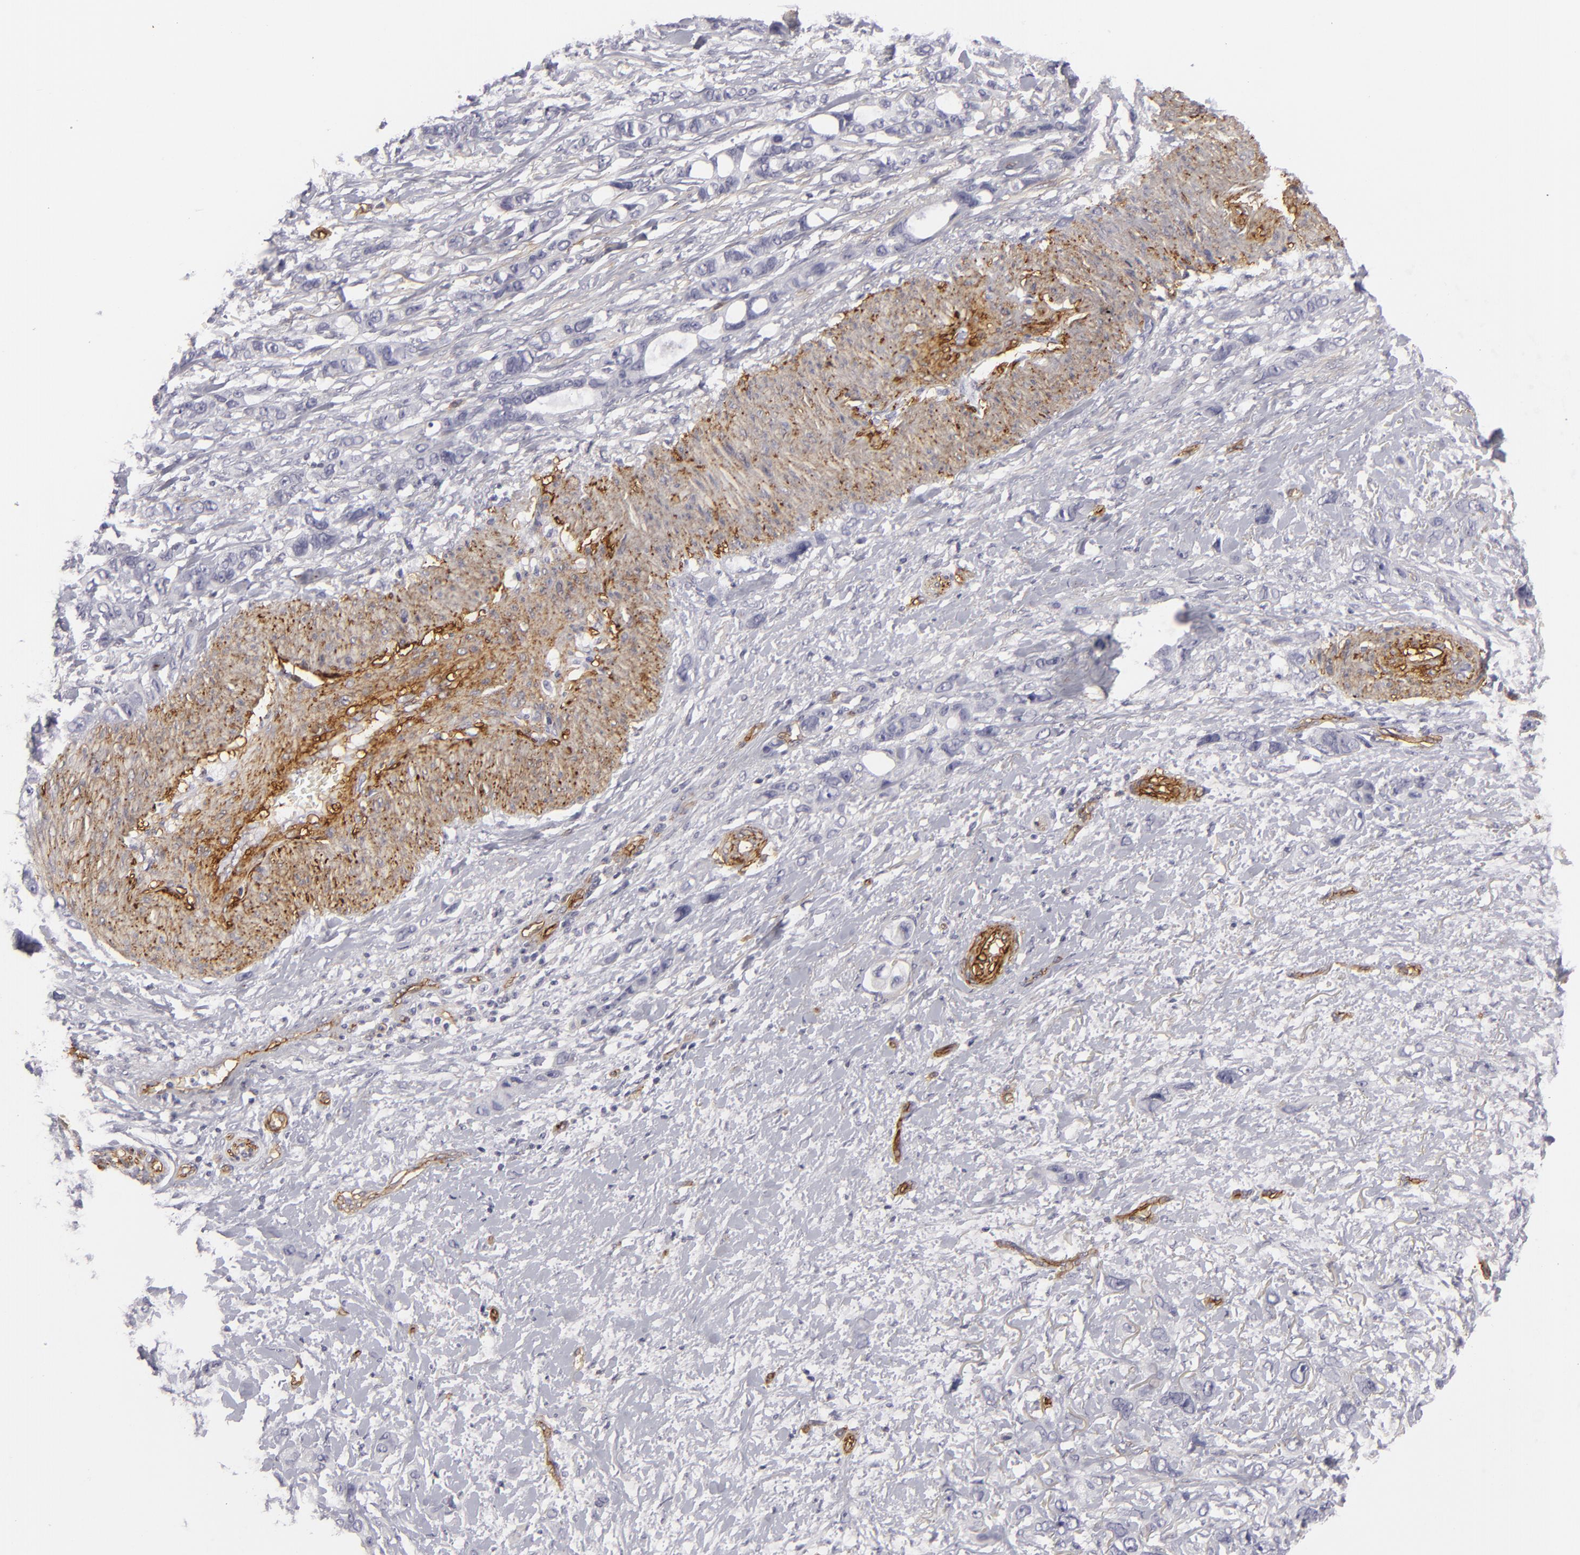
{"staining": {"intensity": "negative", "quantity": "none", "location": "none"}, "tissue": "stomach cancer", "cell_type": "Tumor cells", "image_type": "cancer", "snomed": [{"axis": "morphology", "description": "Adenocarcinoma, NOS"}, {"axis": "topography", "description": "Stomach, upper"}], "caption": "This is an immunohistochemistry (IHC) image of human stomach adenocarcinoma. There is no staining in tumor cells.", "gene": "MCAM", "patient": {"sex": "male", "age": 47}}